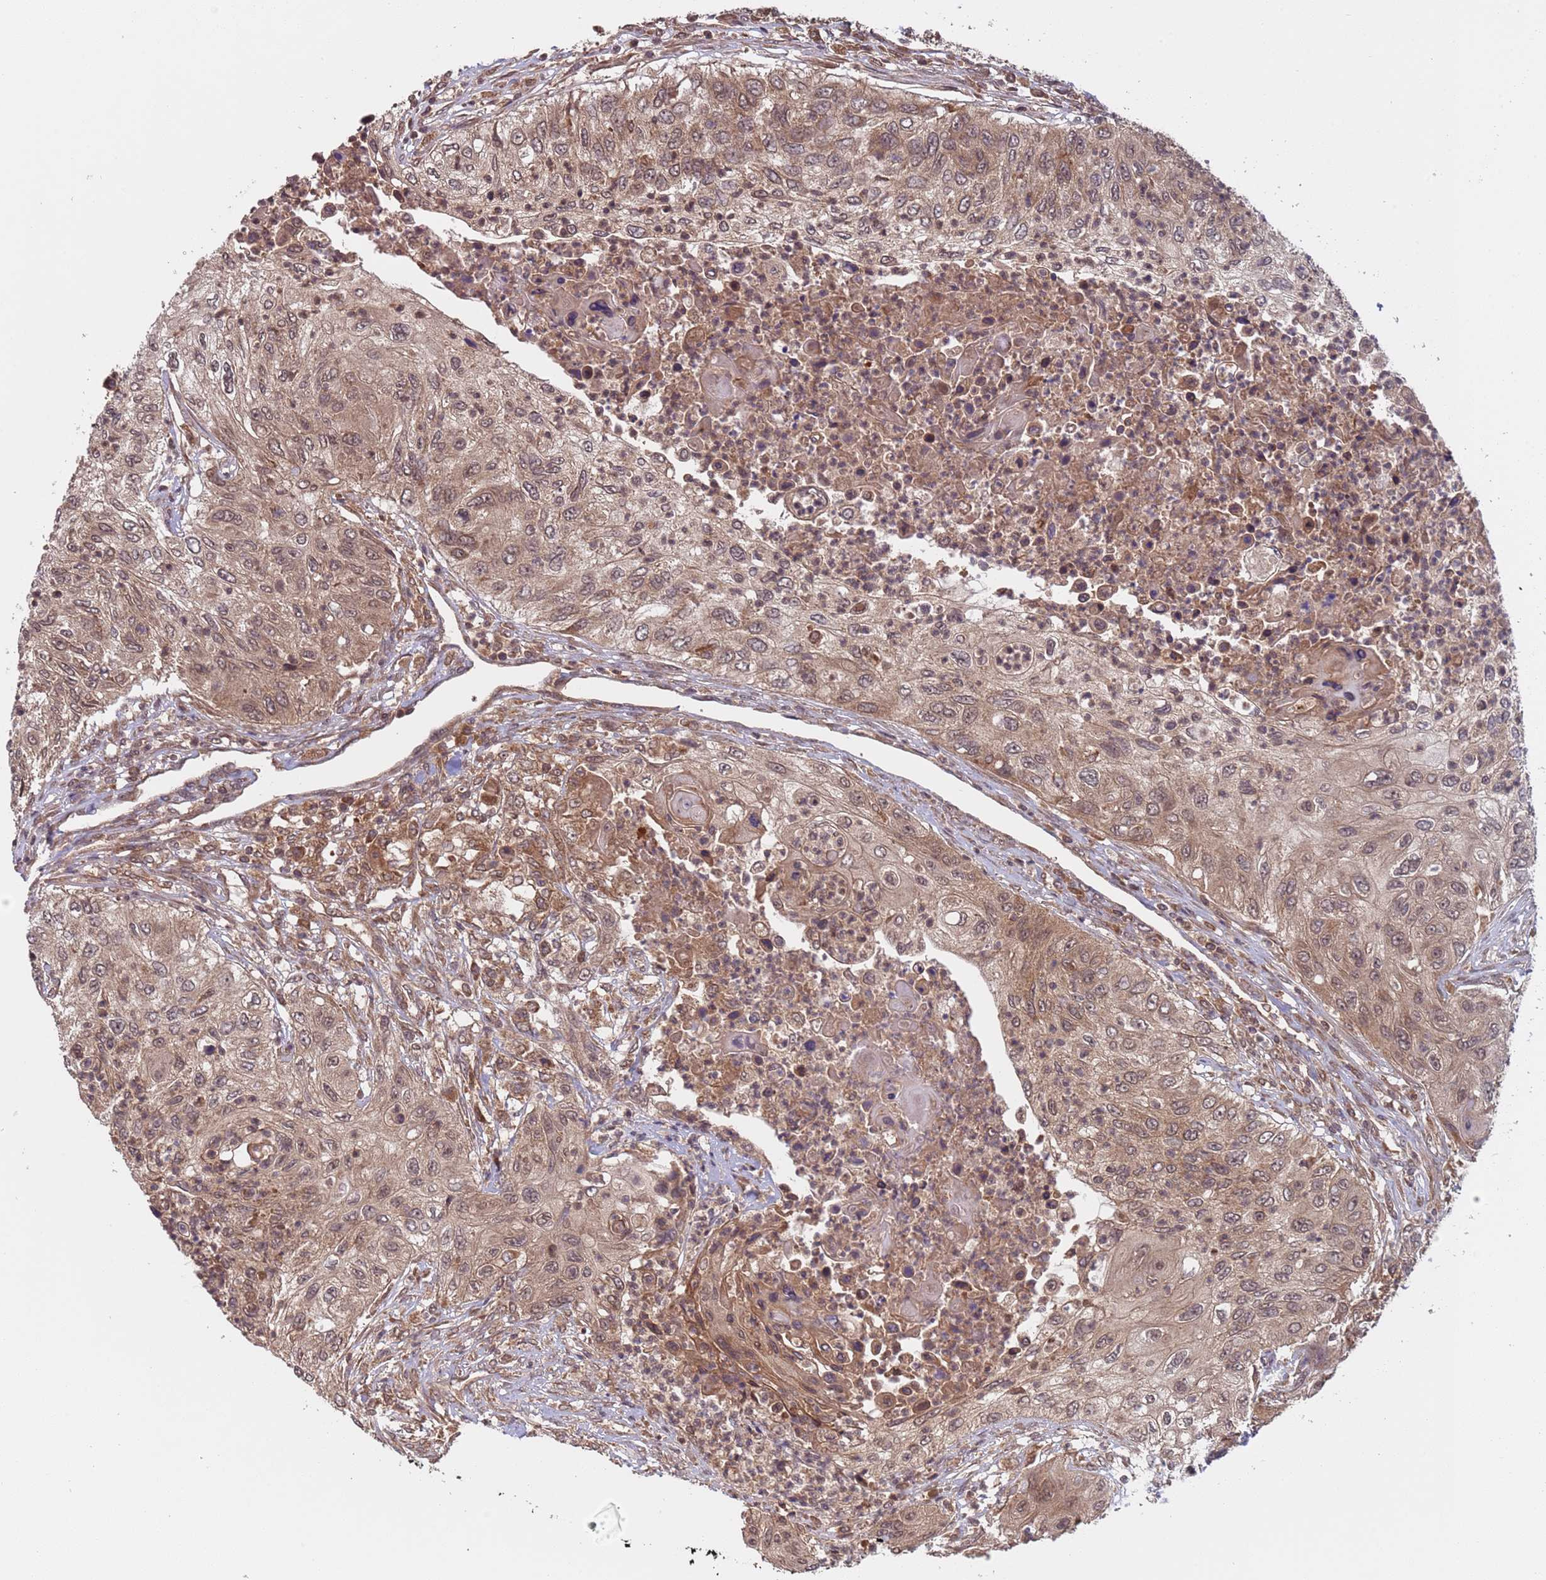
{"staining": {"intensity": "moderate", "quantity": ">75%", "location": "cytoplasmic/membranous,nuclear"}, "tissue": "urothelial cancer", "cell_type": "Tumor cells", "image_type": "cancer", "snomed": [{"axis": "morphology", "description": "Urothelial carcinoma, High grade"}, {"axis": "topography", "description": "Urinary bladder"}], "caption": "Immunohistochemistry of urothelial carcinoma (high-grade) demonstrates medium levels of moderate cytoplasmic/membranous and nuclear staining in about >75% of tumor cells.", "gene": "ERI1", "patient": {"sex": "female", "age": 60}}